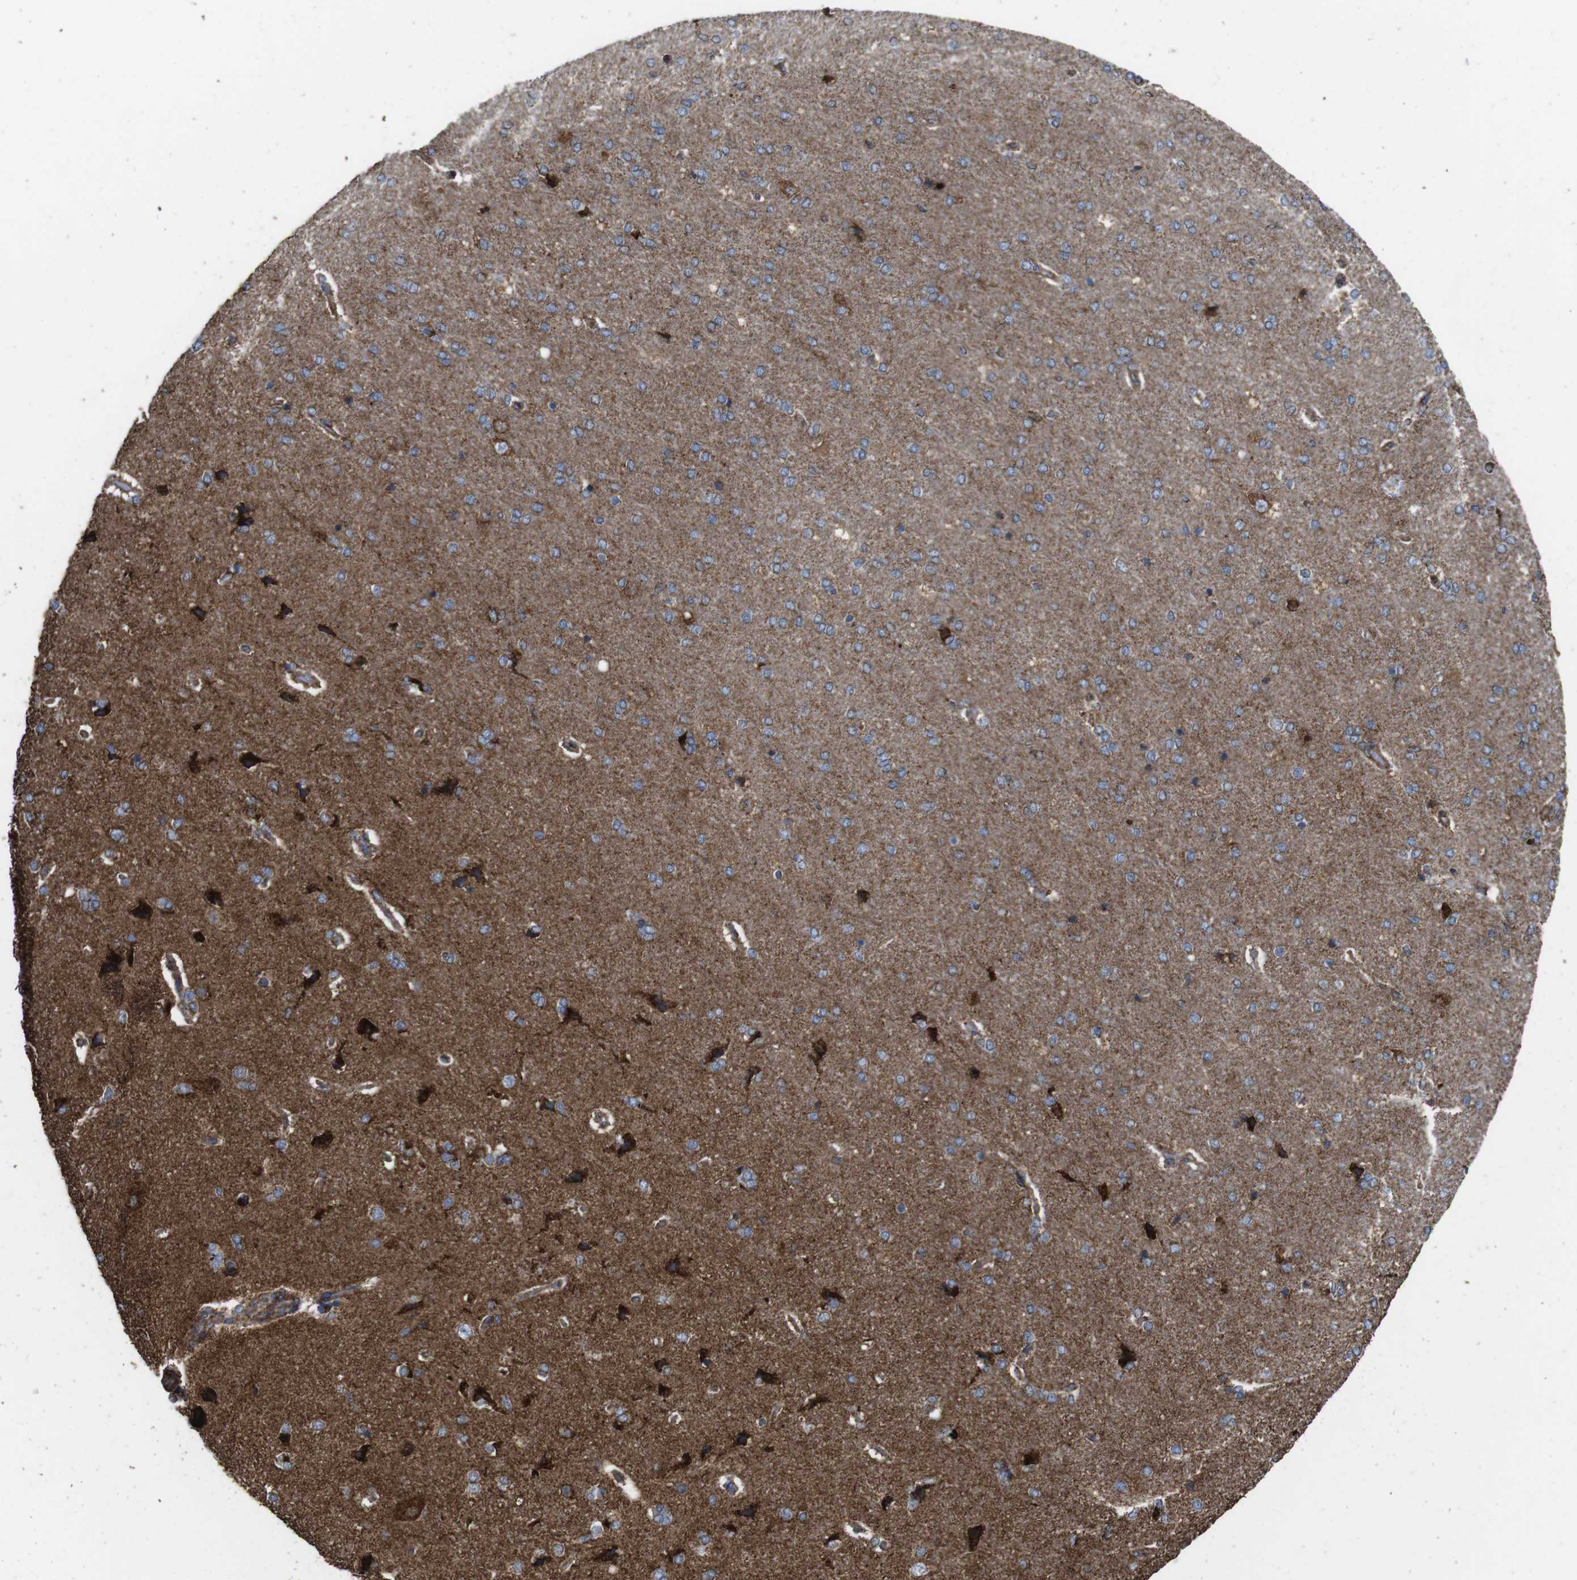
{"staining": {"intensity": "weak", "quantity": "25%-75%", "location": "cytoplasmic/membranous"}, "tissue": "cerebral cortex", "cell_type": "Endothelial cells", "image_type": "normal", "snomed": [{"axis": "morphology", "description": "Normal tissue, NOS"}, {"axis": "topography", "description": "Cerebral cortex"}], "caption": "Immunohistochemistry (IHC) (DAB (3,3'-diaminobenzidine)) staining of unremarkable cerebral cortex reveals weak cytoplasmic/membranous protein expression in about 25%-75% of endothelial cells. (DAB (3,3'-diaminobenzidine) = brown stain, brightfield microscopy at high magnification).", "gene": "HK1", "patient": {"sex": "male", "age": 62}}